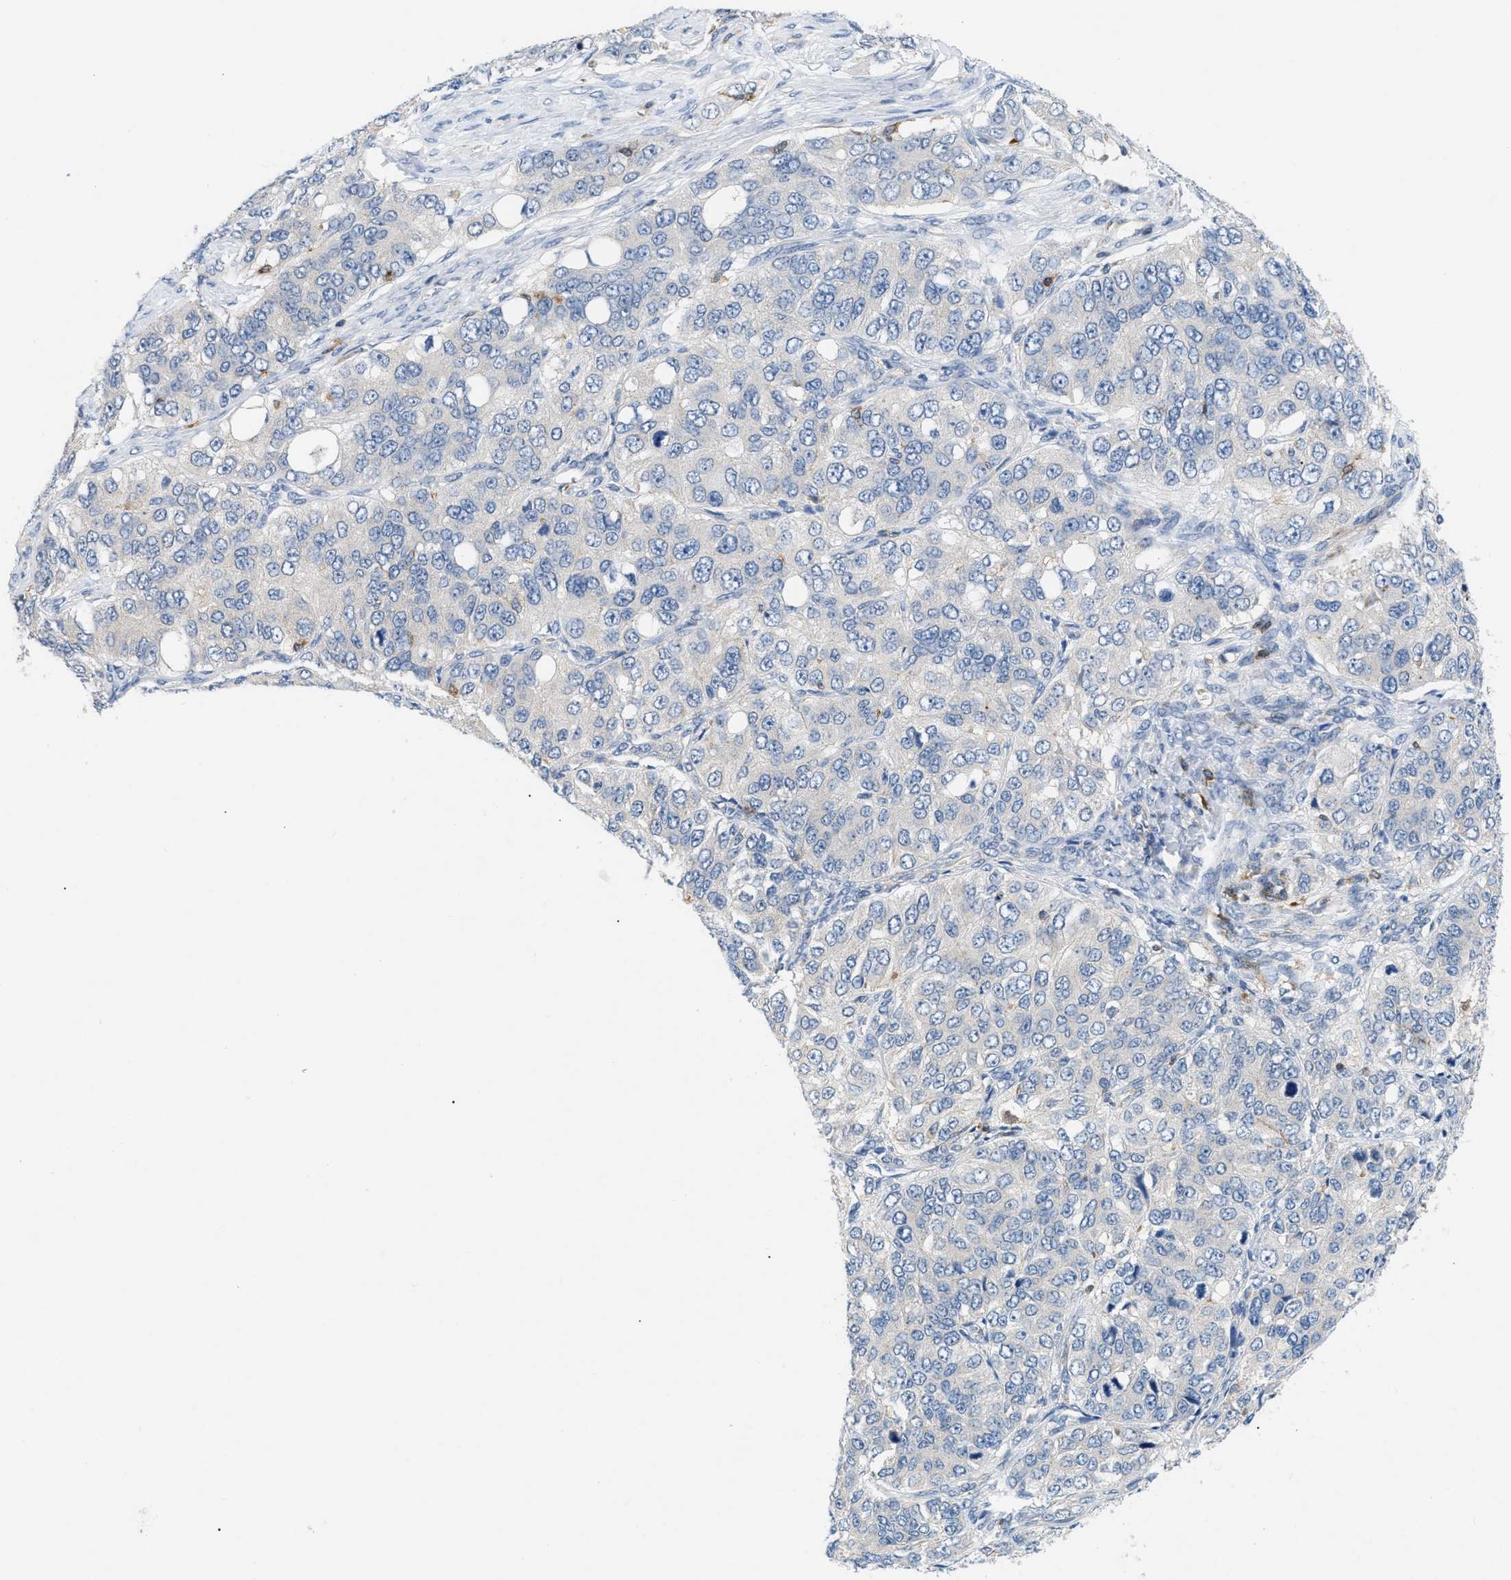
{"staining": {"intensity": "negative", "quantity": "none", "location": "none"}, "tissue": "ovarian cancer", "cell_type": "Tumor cells", "image_type": "cancer", "snomed": [{"axis": "morphology", "description": "Carcinoma, endometroid"}, {"axis": "topography", "description": "Ovary"}], "caption": "This image is of ovarian cancer stained with immunohistochemistry (IHC) to label a protein in brown with the nuclei are counter-stained blue. There is no positivity in tumor cells.", "gene": "INPP5D", "patient": {"sex": "female", "age": 51}}